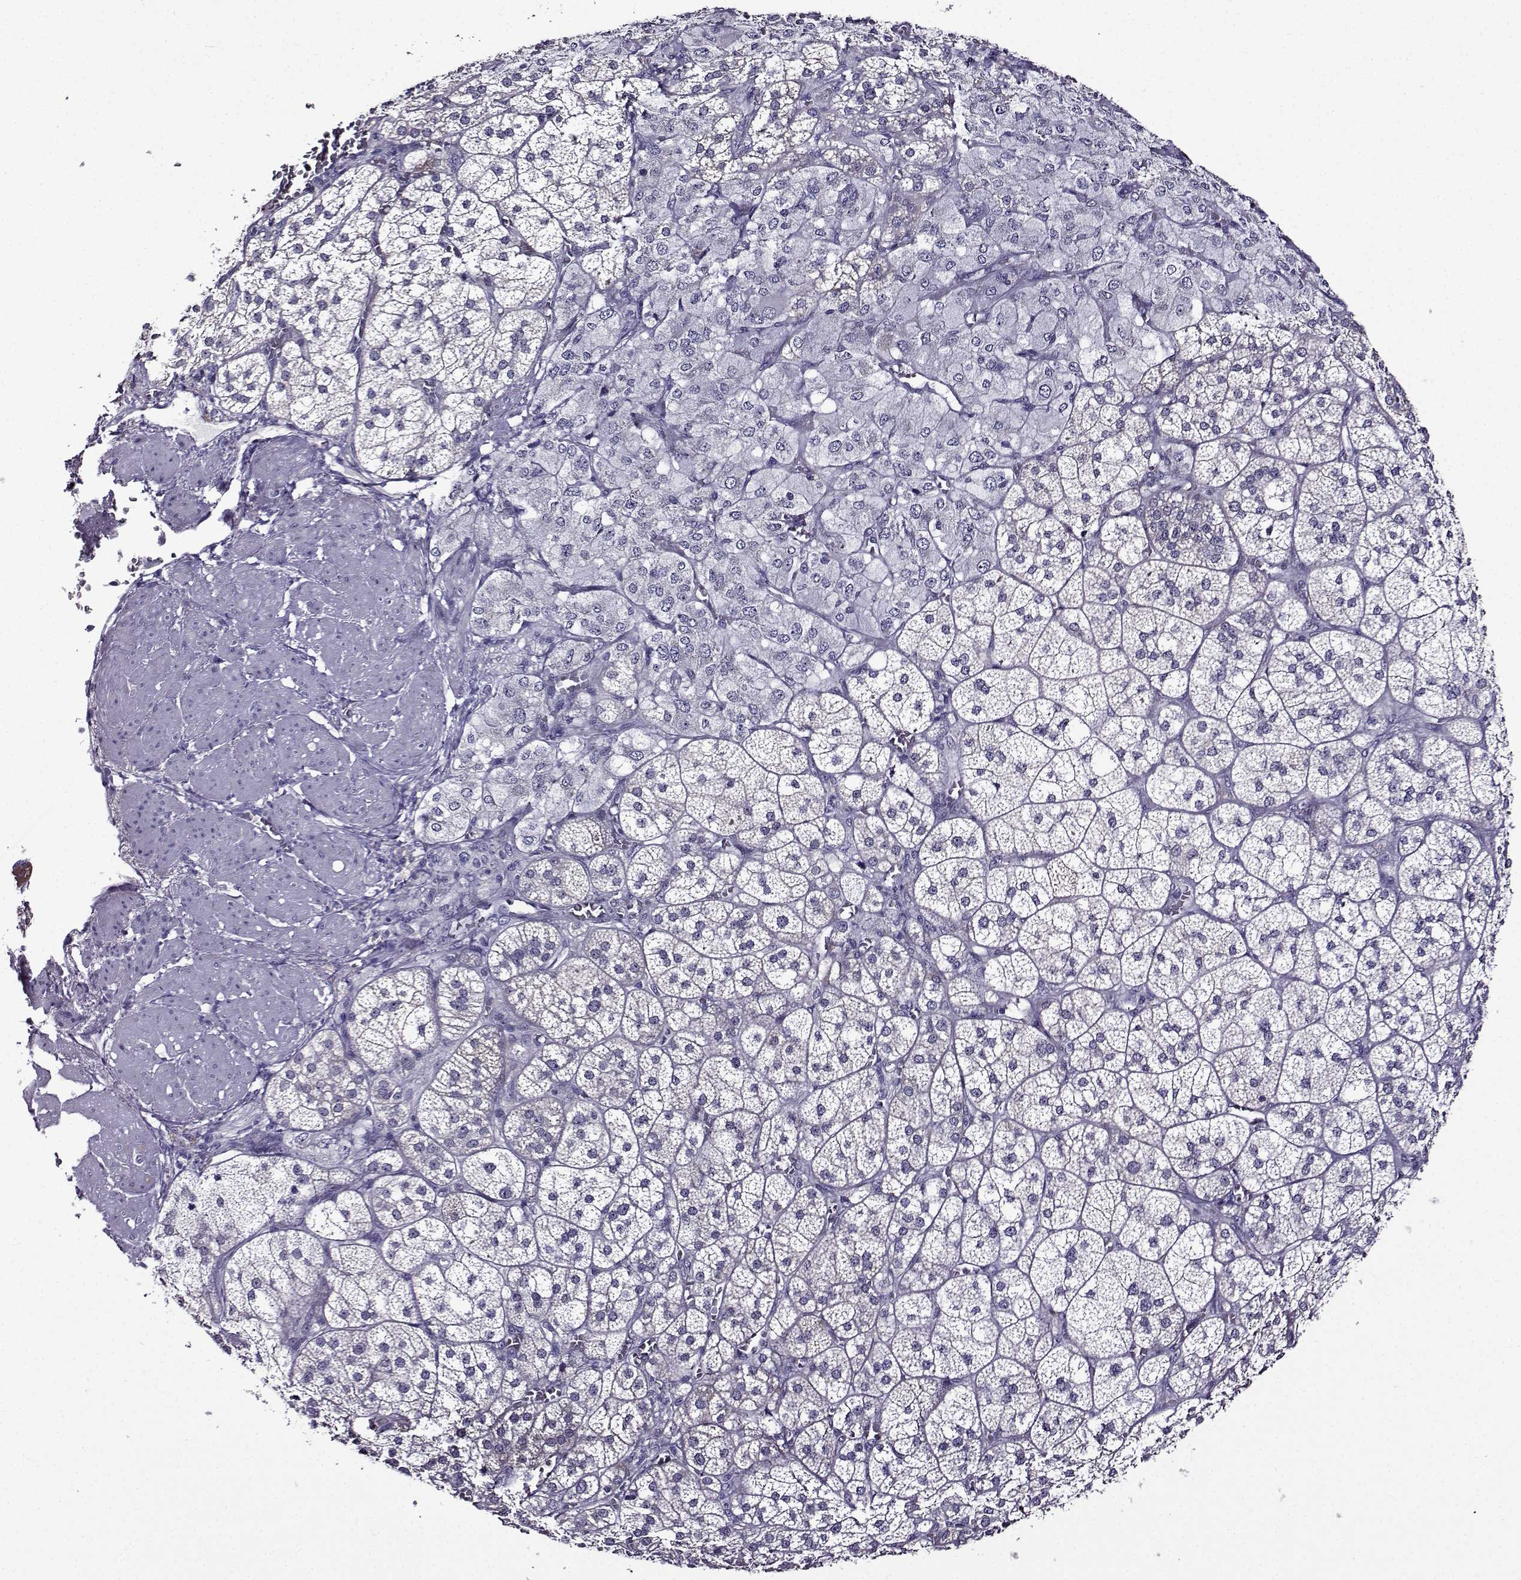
{"staining": {"intensity": "weak", "quantity": "<25%", "location": "cytoplasmic/membranous"}, "tissue": "adrenal gland", "cell_type": "Glandular cells", "image_type": "normal", "snomed": [{"axis": "morphology", "description": "Normal tissue, NOS"}, {"axis": "topography", "description": "Adrenal gland"}], "caption": "This is a photomicrograph of immunohistochemistry staining of unremarkable adrenal gland, which shows no expression in glandular cells.", "gene": "TMEM266", "patient": {"sex": "female", "age": 60}}